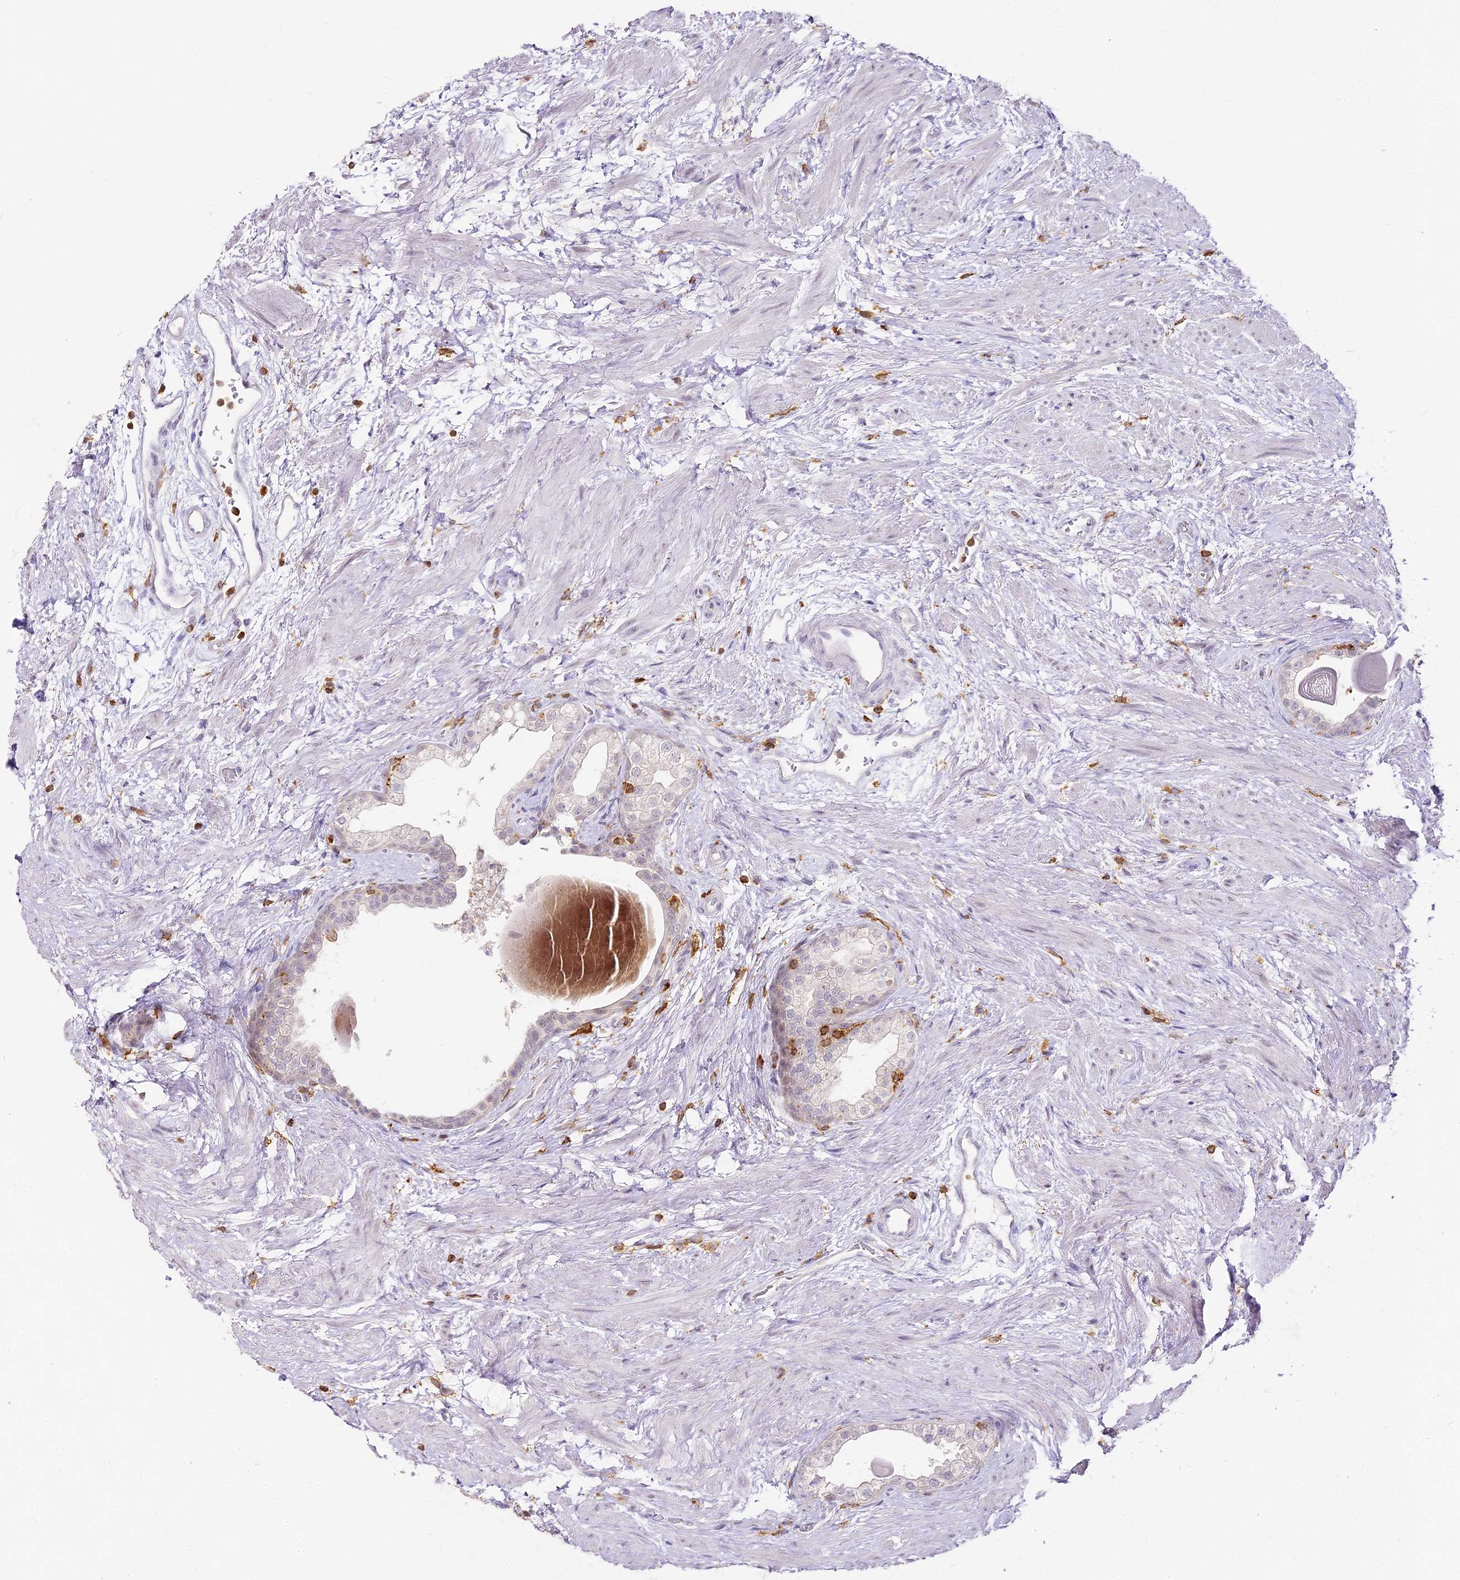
{"staining": {"intensity": "negative", "quantity": "none", "location": "none"}, "tissue": "prostate", "cell_type": "Glandular cells", "image_type": "normal", "snomed": [{"axis": "morphology", "description": "Normal tissue, NOS"}, {"axis": "topography", "description": "Prostate"}], "caption": "Glandular cells are negative for protein expression in unremarkable human prostate. (IHC, brightfield microscopy, high magnification).", "gene": "DOCK2", "patient": {"sex": "male", "age": 48}}